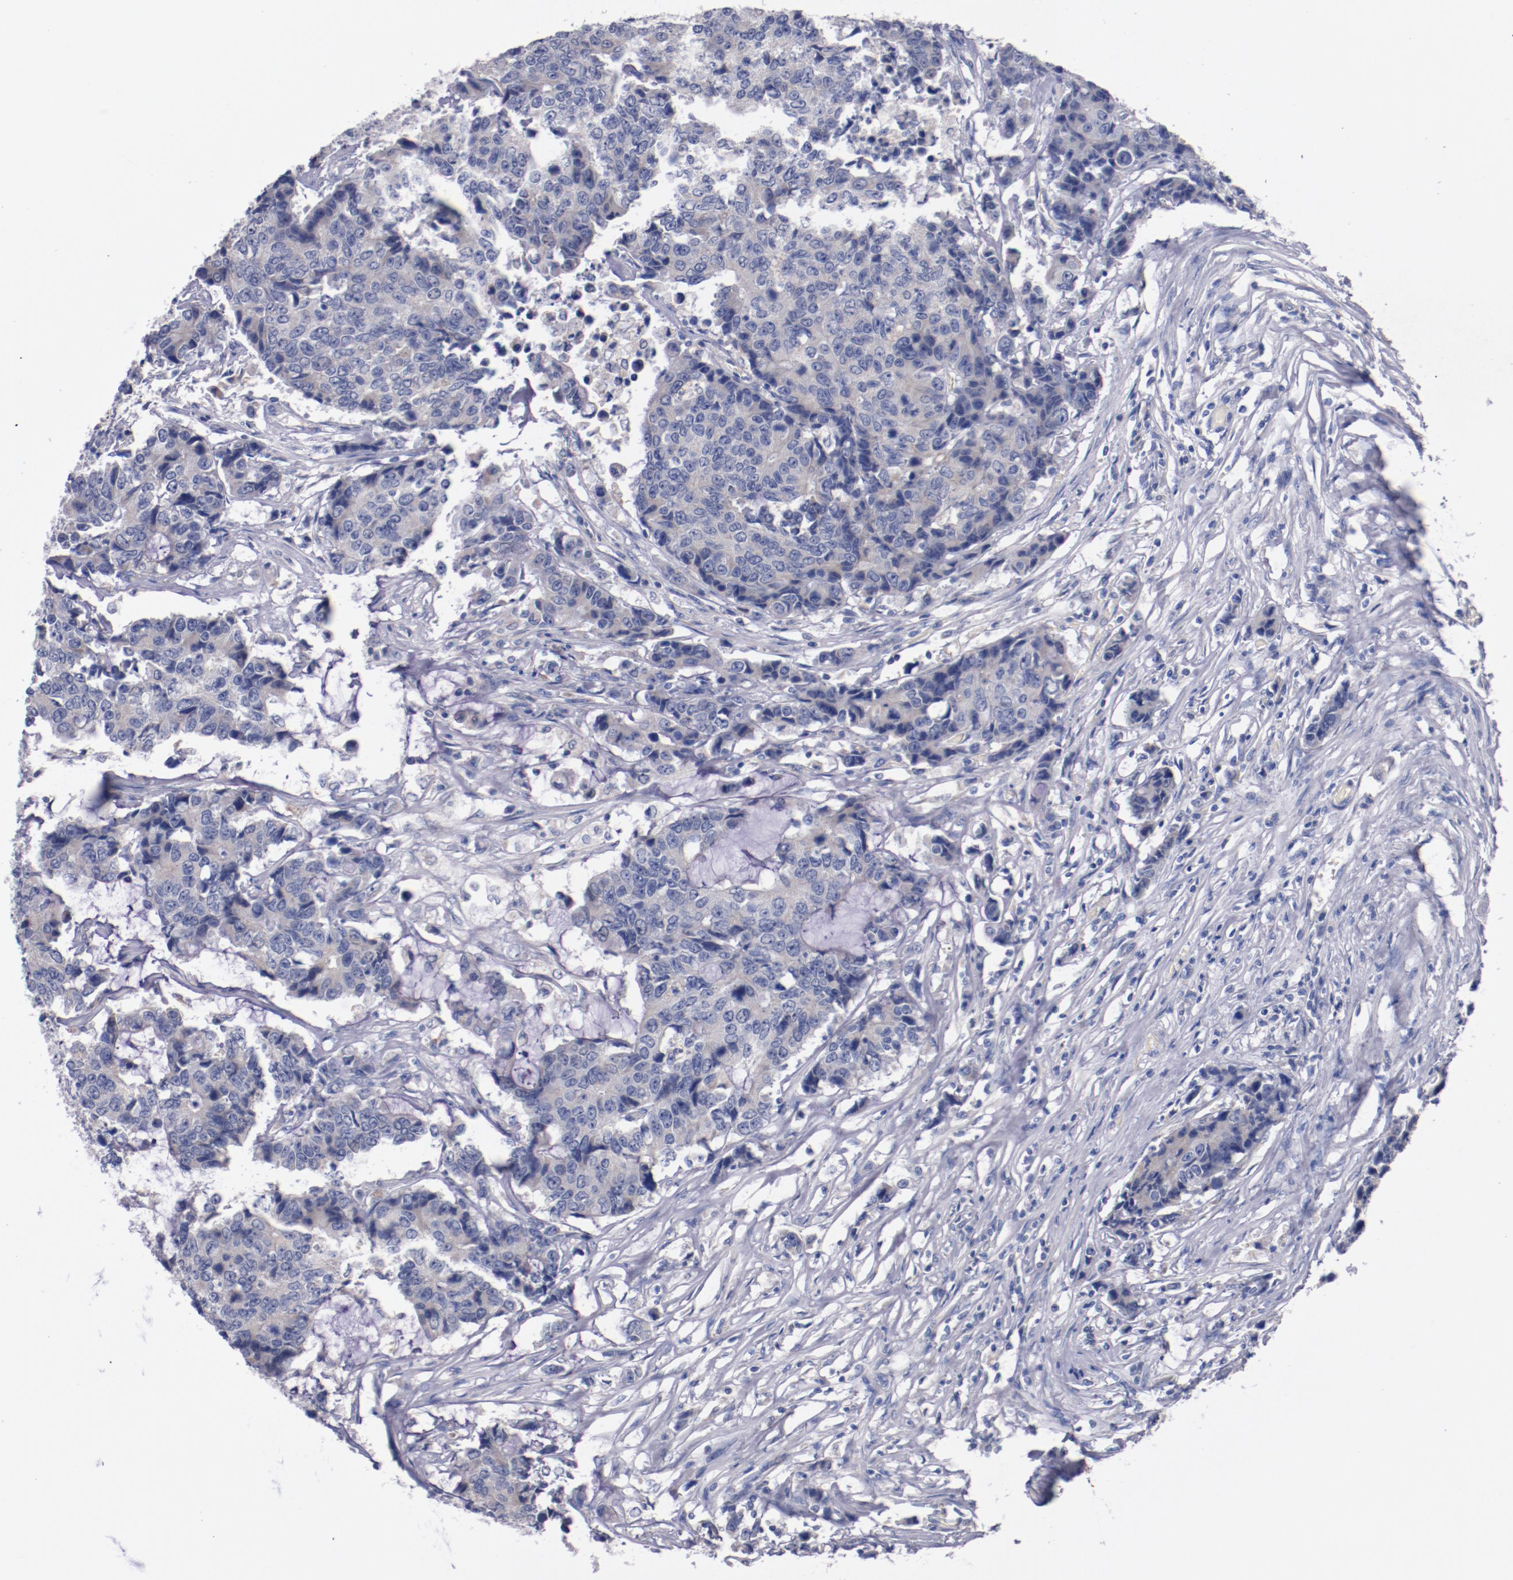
{"staining": {"intensity": "negative", "quantity": "none", "location": "none"}, "tissue": "colorectal cancer", "cell_type": "Tumor cells", "image_type": "cancer", "snomed": [{"axis": "morphology", "description": "Adenocarcinoma, NOS"}, {"axis": "topography", "description": "Colon"}], "caption": "IHC histopathology image of neoplastic tissue: human colorectal cancer (adenocarcinoma) stained with DAB exhibits no significant protein positivity in tumor cells.", "gene": "CNTNAP2", "patient": {"sex": "female", "age": 86}}